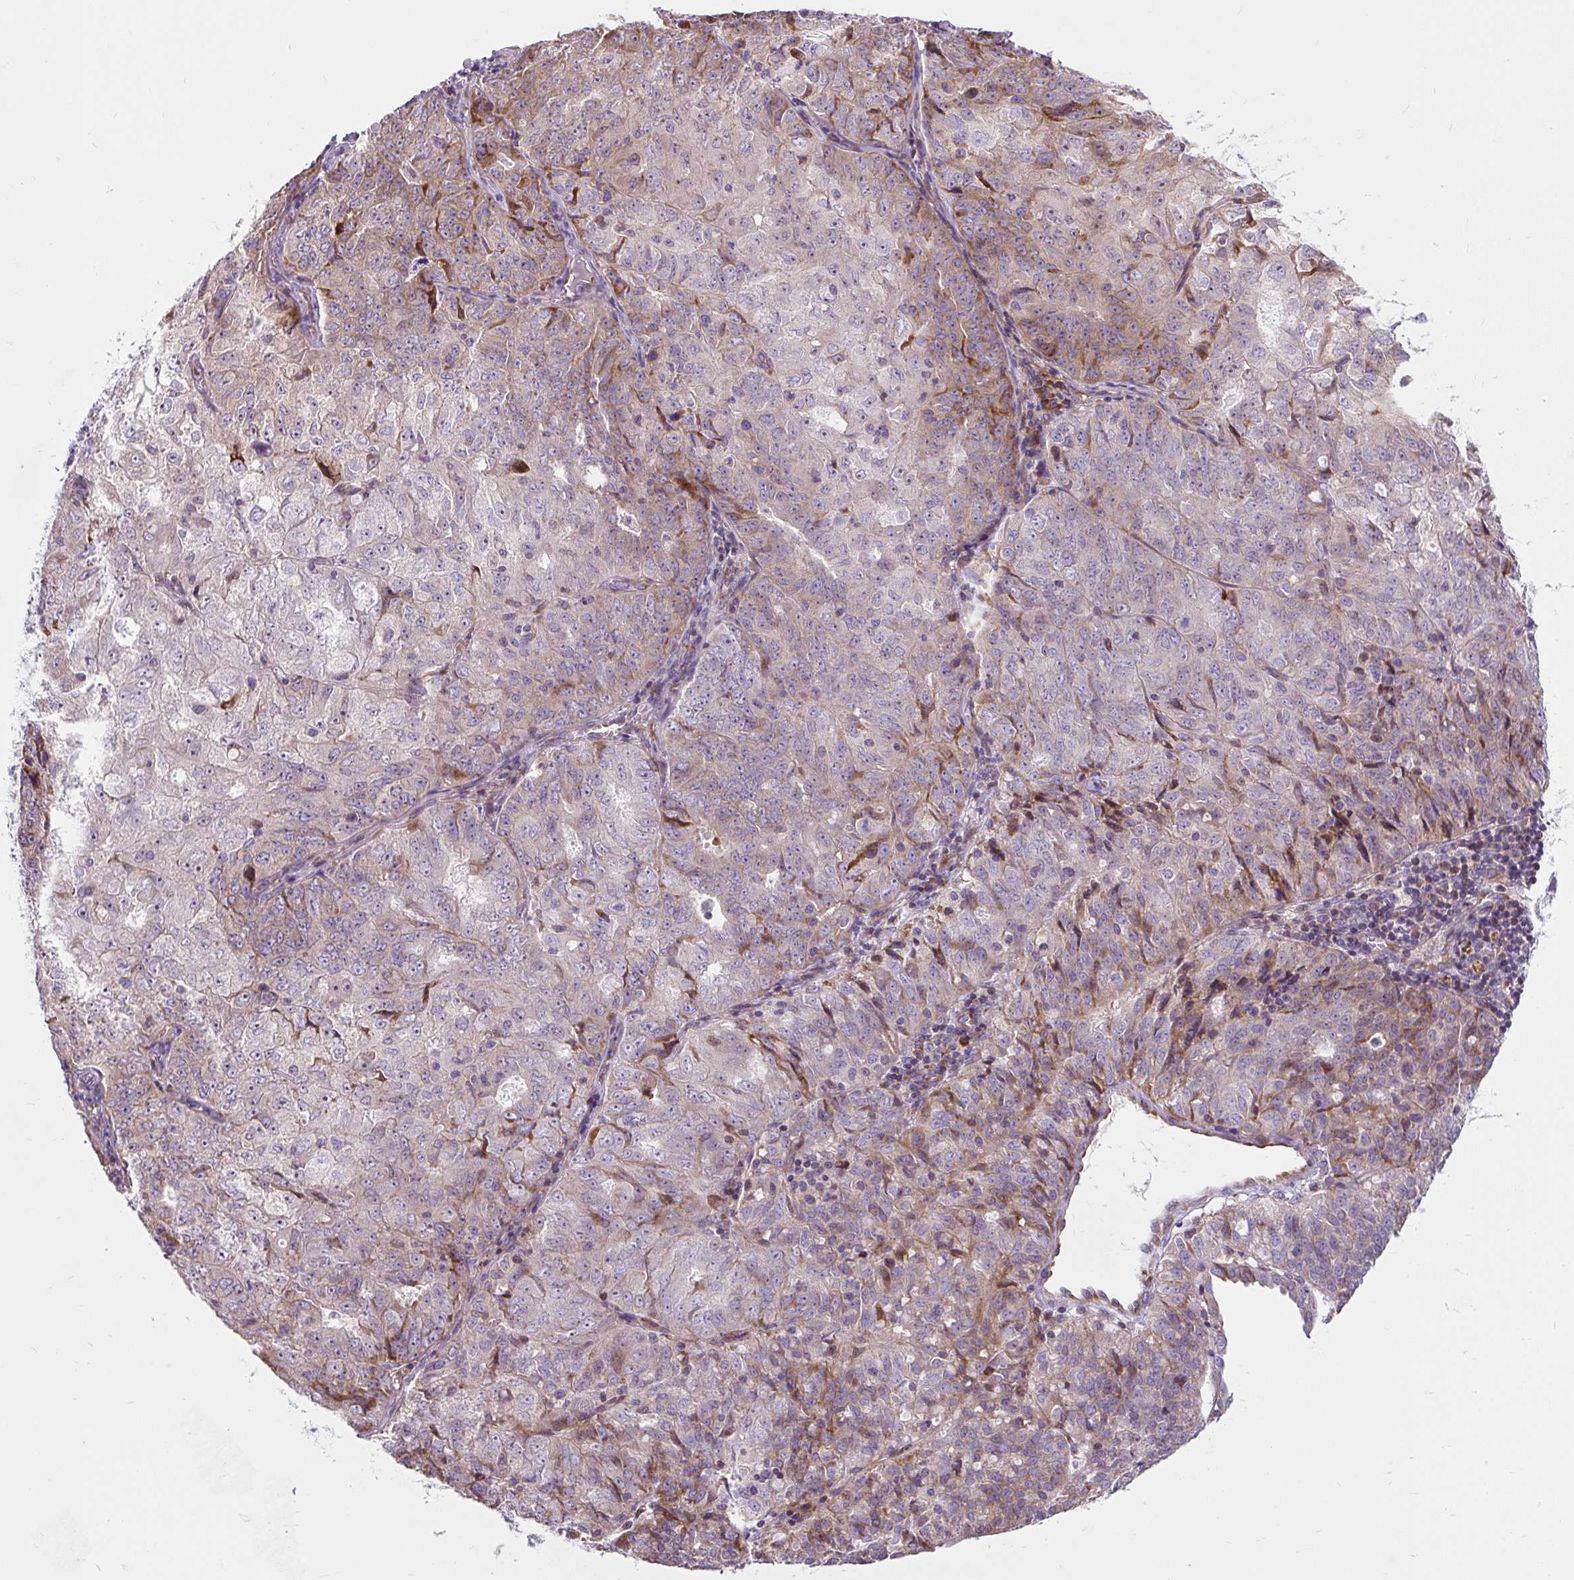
{"staining": {"intensity": "moderate", "quantity": "25%-75%", "location": "cytoplasmic/membranous"}, "tissue": "endometrial cancer", "cell_type": "Tumor cells", "image_type": "cancer", "snomed": [{"axis": "morphology", "description": "Adenocarcinoma, NOS"}, {"axis": "topography", "description": "Endometrium"}], "caption": "Approximately 25%-75% of tumor cells in endometrial cancer show moderate cytoplasmic/membranous protein expression as visualized by brown immunohistochemical staining.", "gene": "CISD3", "patient": {"sex": "female", "age": 61}}